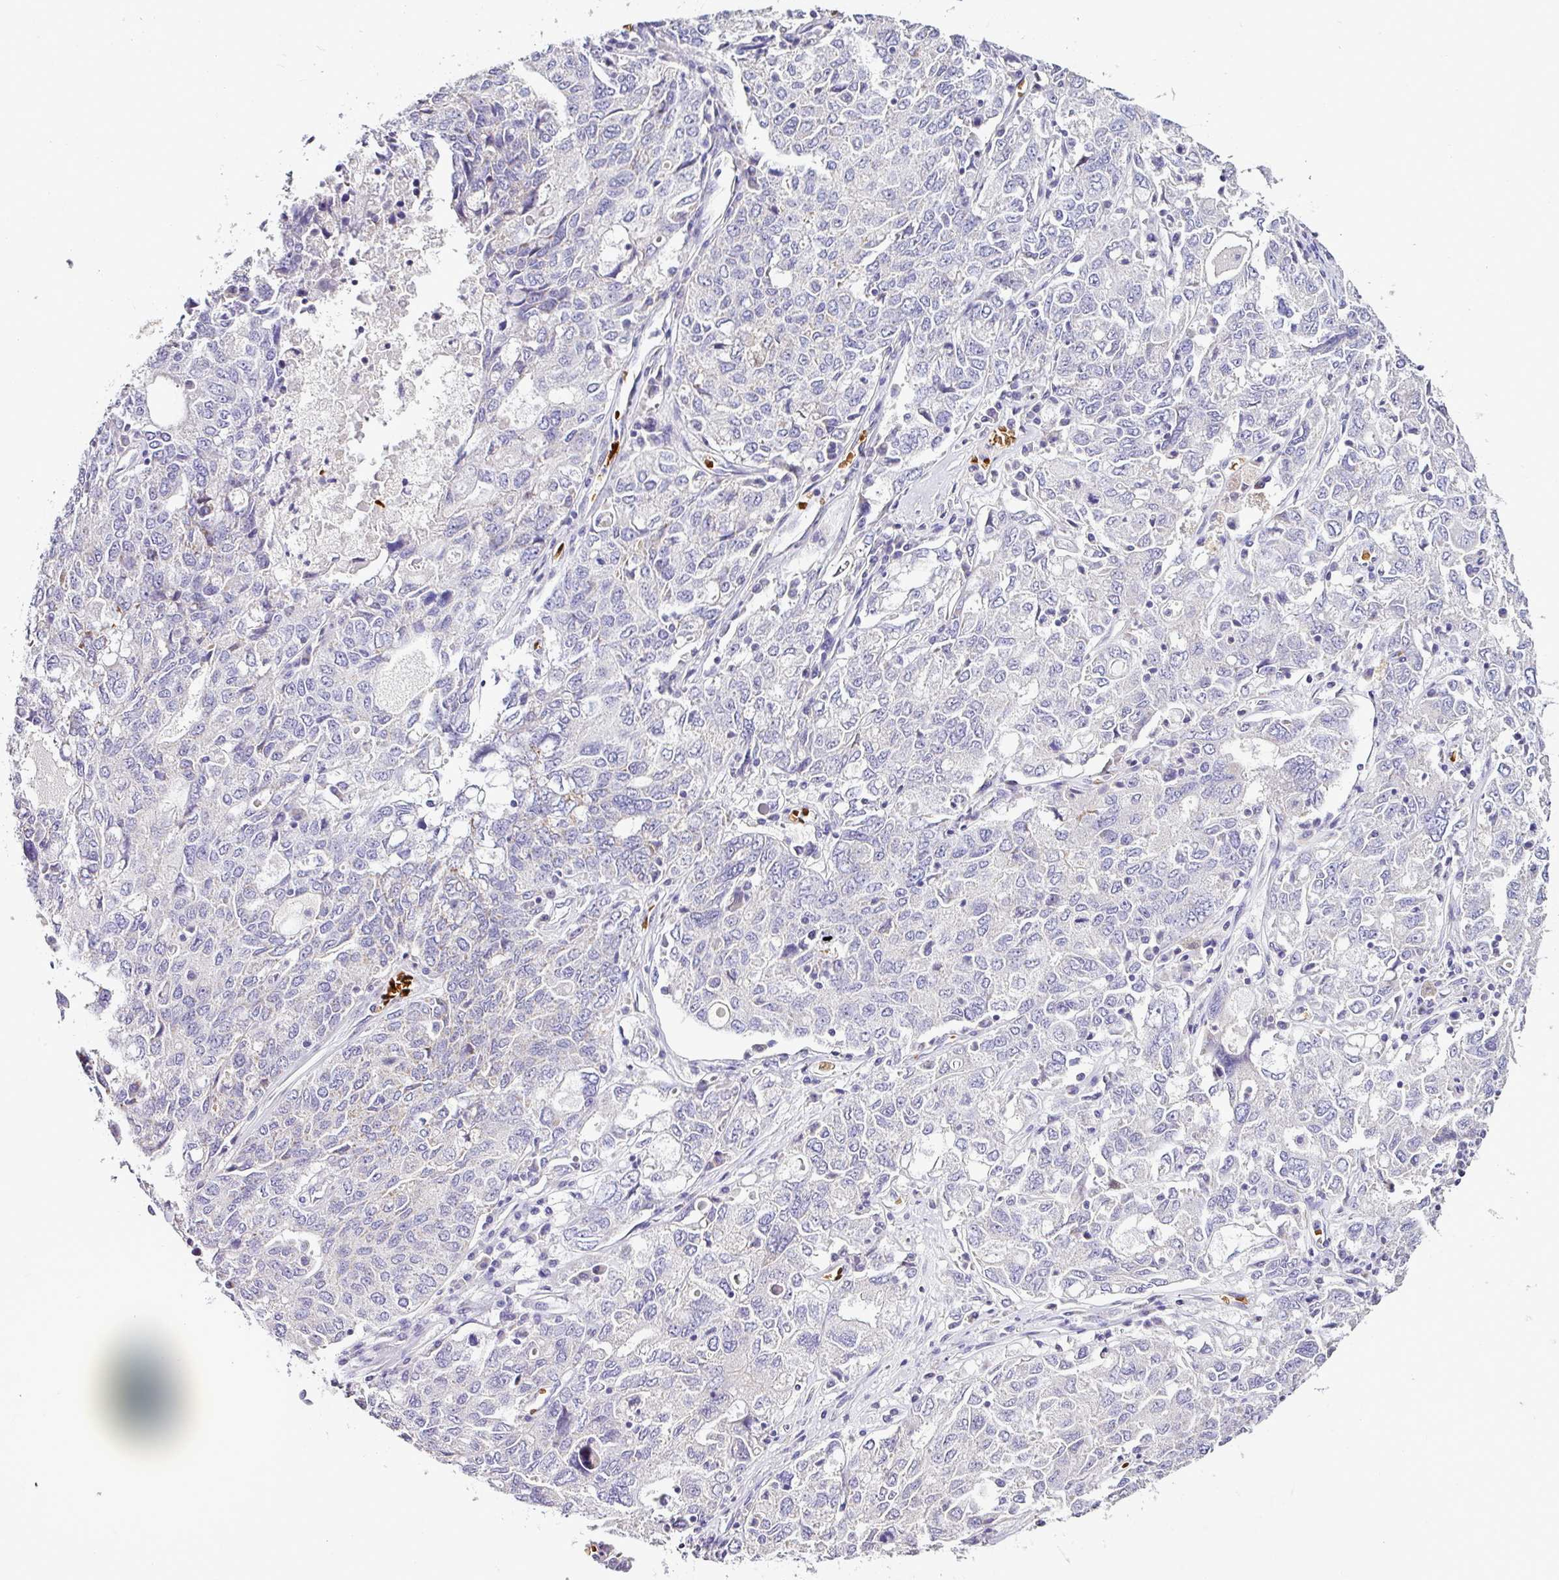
{"staining": {"intensity": "negative", "quantity": "none", "location": "none"}, "tissue": "ovarian cancer", "cell_type": "Tumor cells", "image_type": "cancer", "snomed": [{"axis": "morphology", "description": "Carcinoma, endometroid"}, {"axis": "topography", "description": "Ovary"}], "caption": "The immunohistochemistry image has no significant positivity in tumor cells of ovarian cancer tissue.", "gene": "NAPSA", "patient": {"sex": "female", "age": 62}}